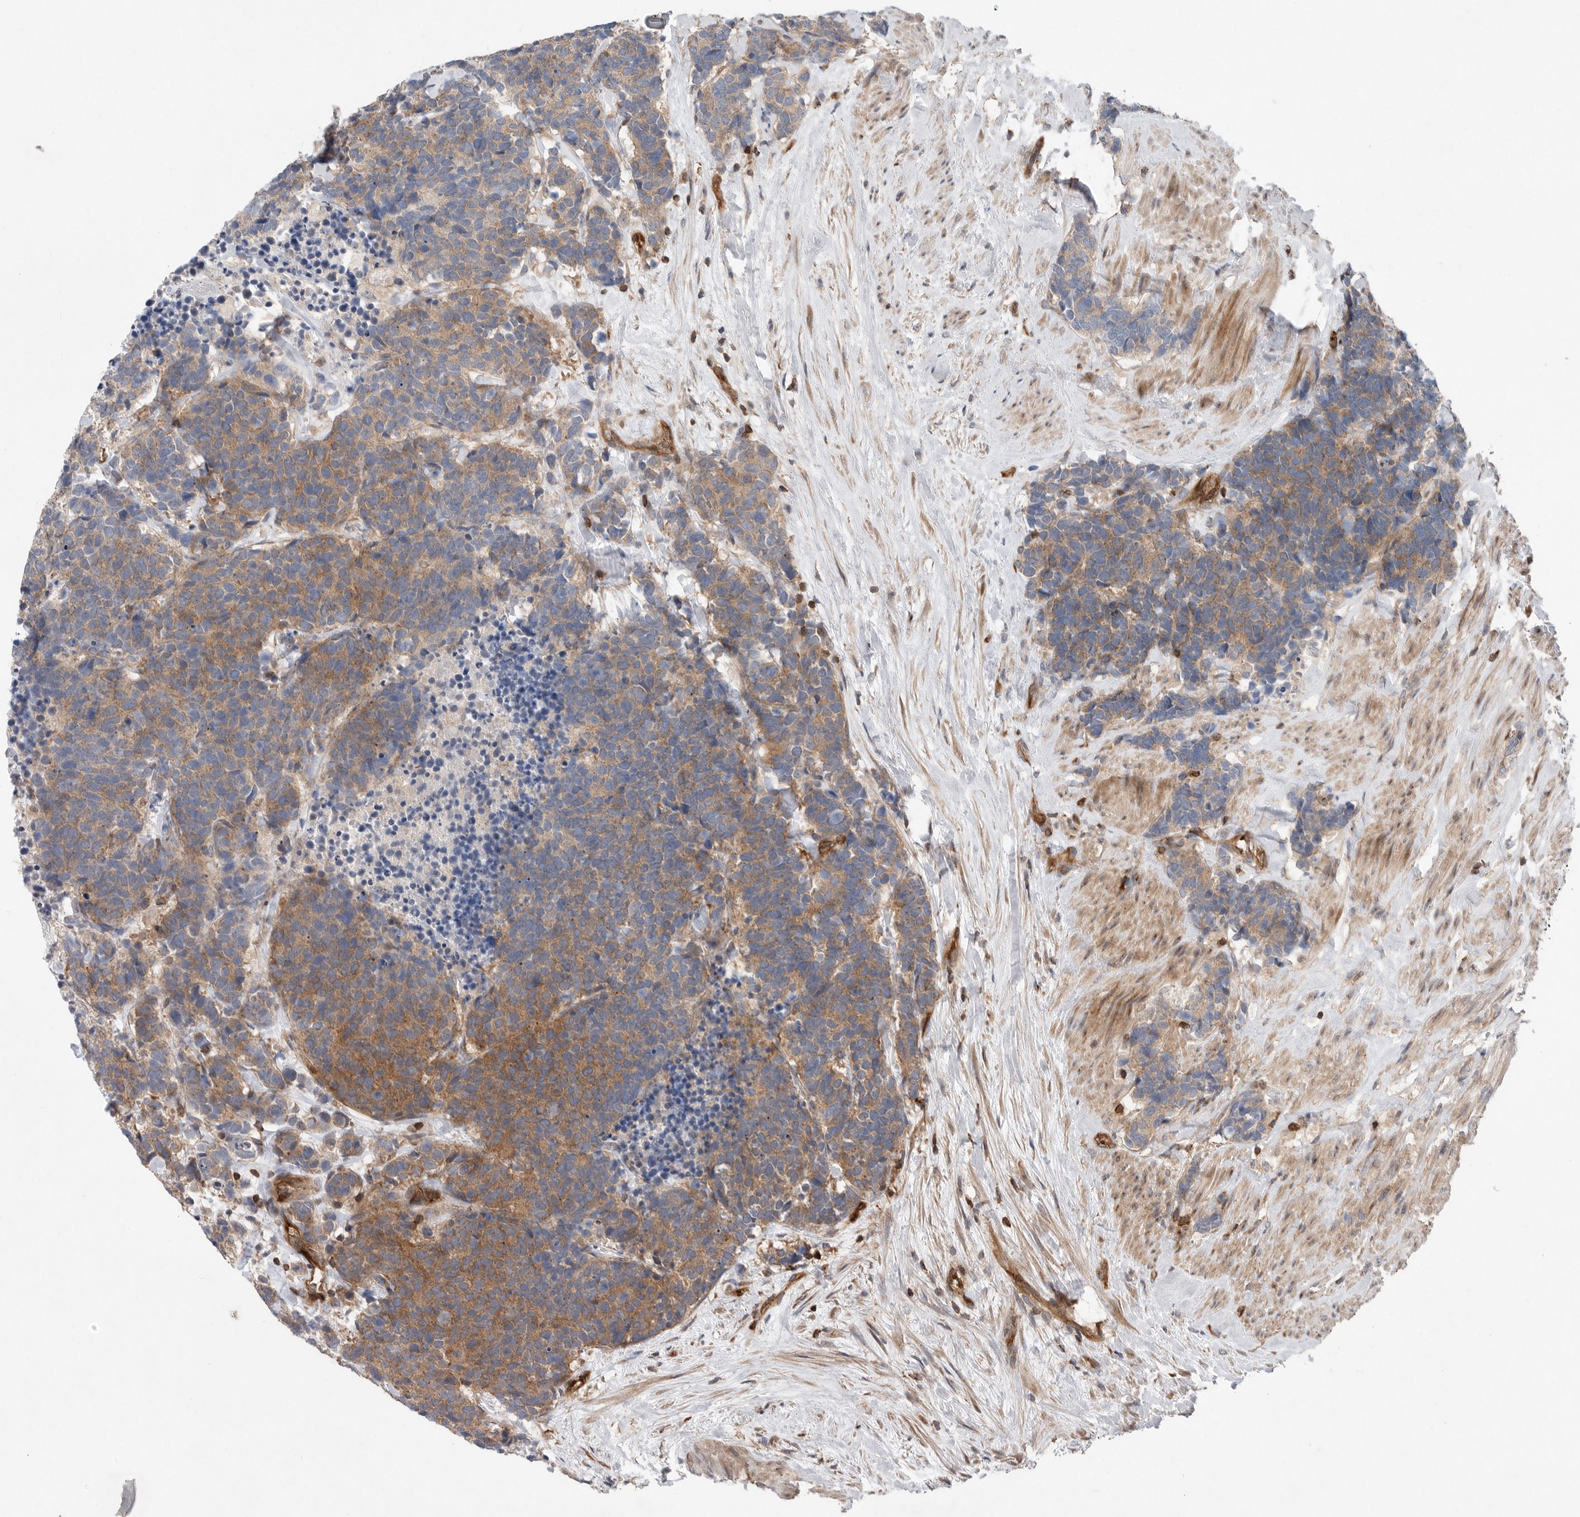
{"staining": {"intensity": "moderate", "quantity": ">75%", "location": "cytoplasmic/membranous"}, "tissue": "carcinoid", "cell_type": "Tumor cells", "image_type": "cancer", "snomed": [{"axis": "morphology", "description": "Carcinoma, NOS"}, {"axis": "morphology", "description": "Carcinoid, malignant, NOS"}, {"axis": "topography", "description": "Urinary bladder"}], "caption": "Immunohistochemical staining of human carcinoid exhibits moderate cytoplasmic/membranous protein staining in approximately >75% of tumor cells.", "gene": "PRKCH", "patient": {"sex": "male", "age": 57}}